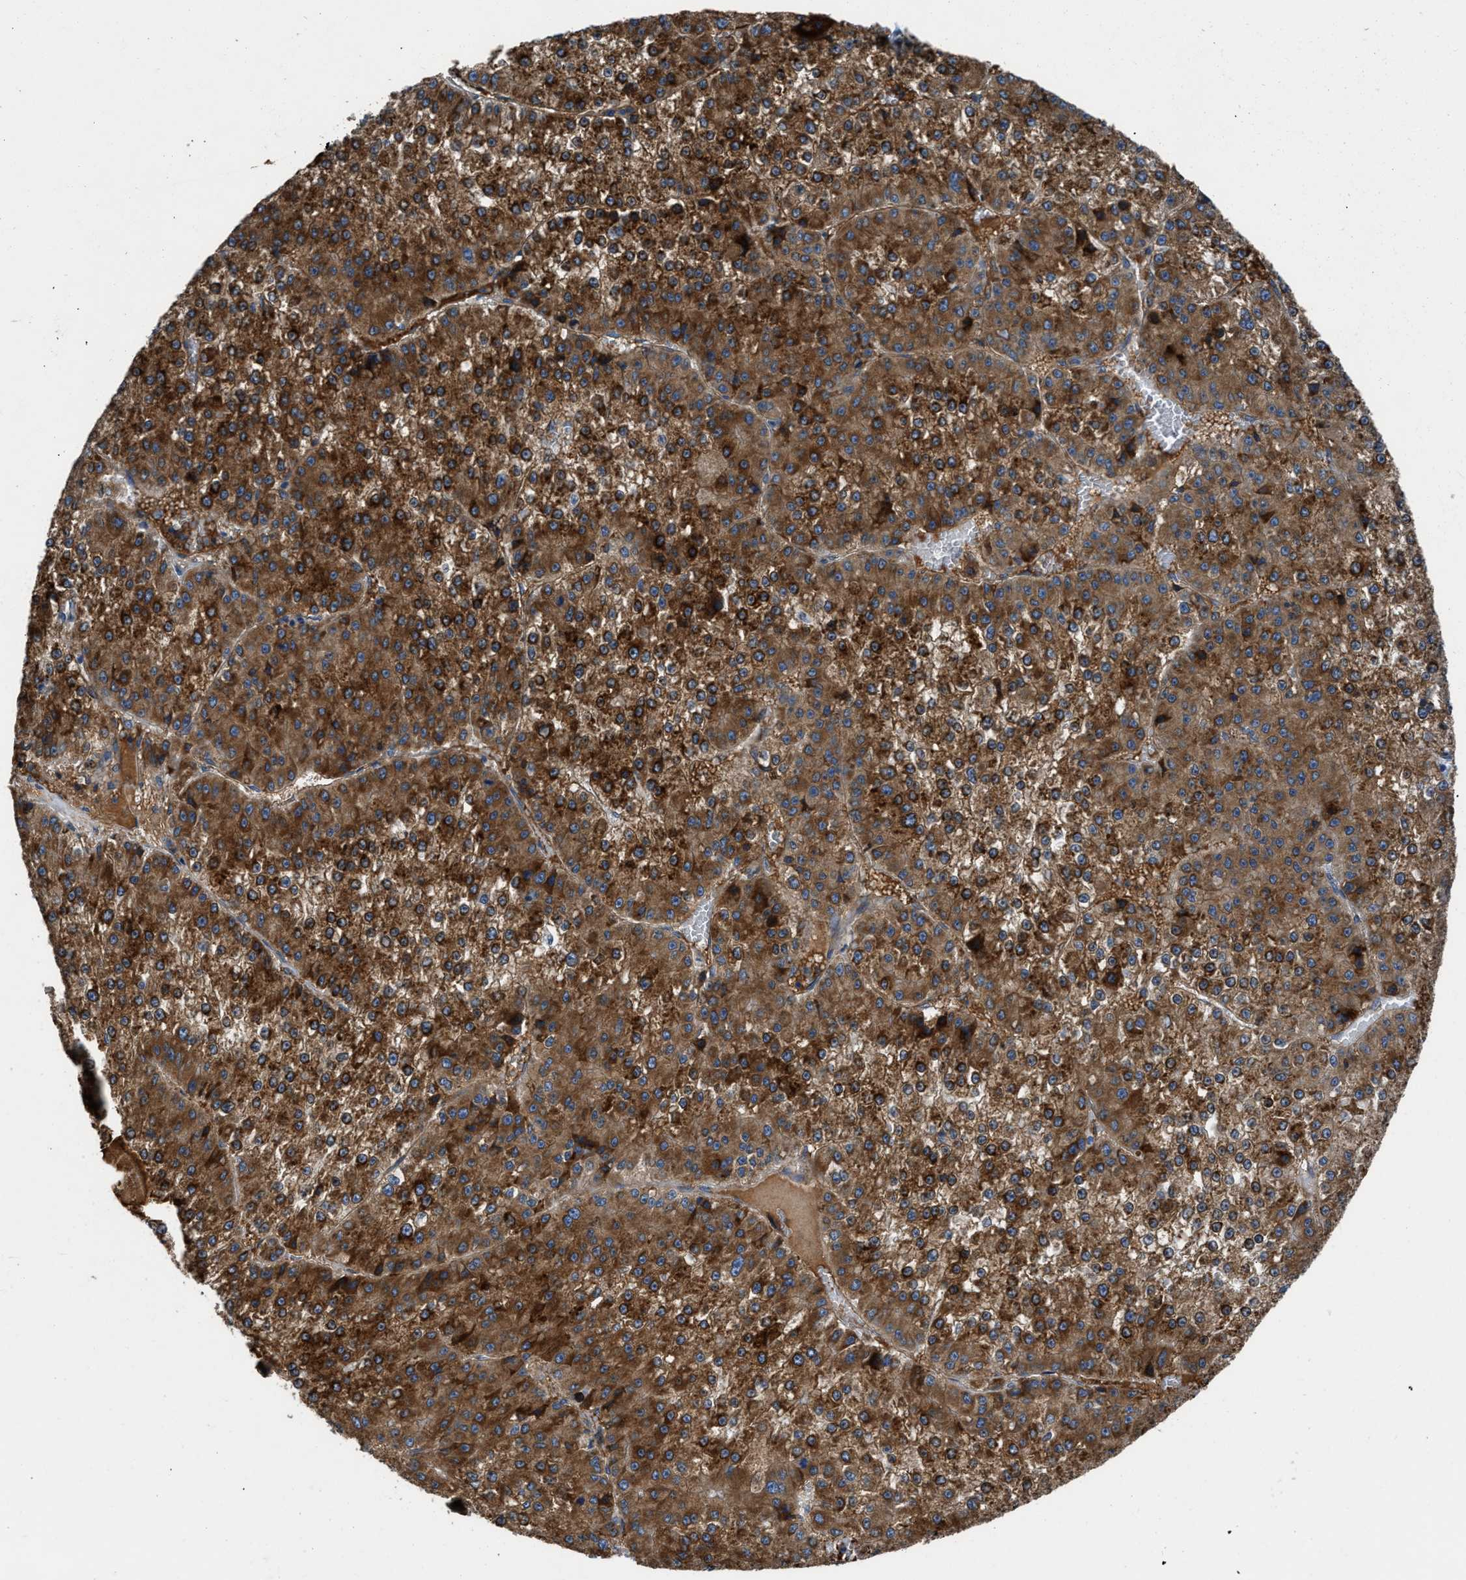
{"staining": {"intensity": "strong", "quantity": ">75%", "location": "cytoplasmic/membranous"}, "tissue": "liver cancer", "cell_type": "Tumor cells", "image_type": "cancer", "snomed": [{"axis": "morphology", "description": "Carcinoma, Hepatocellular, NOS"}, {"axis": "topography", "description": "Liver"}], "caption": "Immunohistochemical staining of liver cancer reveals high levels of strong cytoplasmic/membranous protein positivity in about >75% of tumor cells.", "gene": "GGCX", "patient": {"sex": "female", "age": 73}}